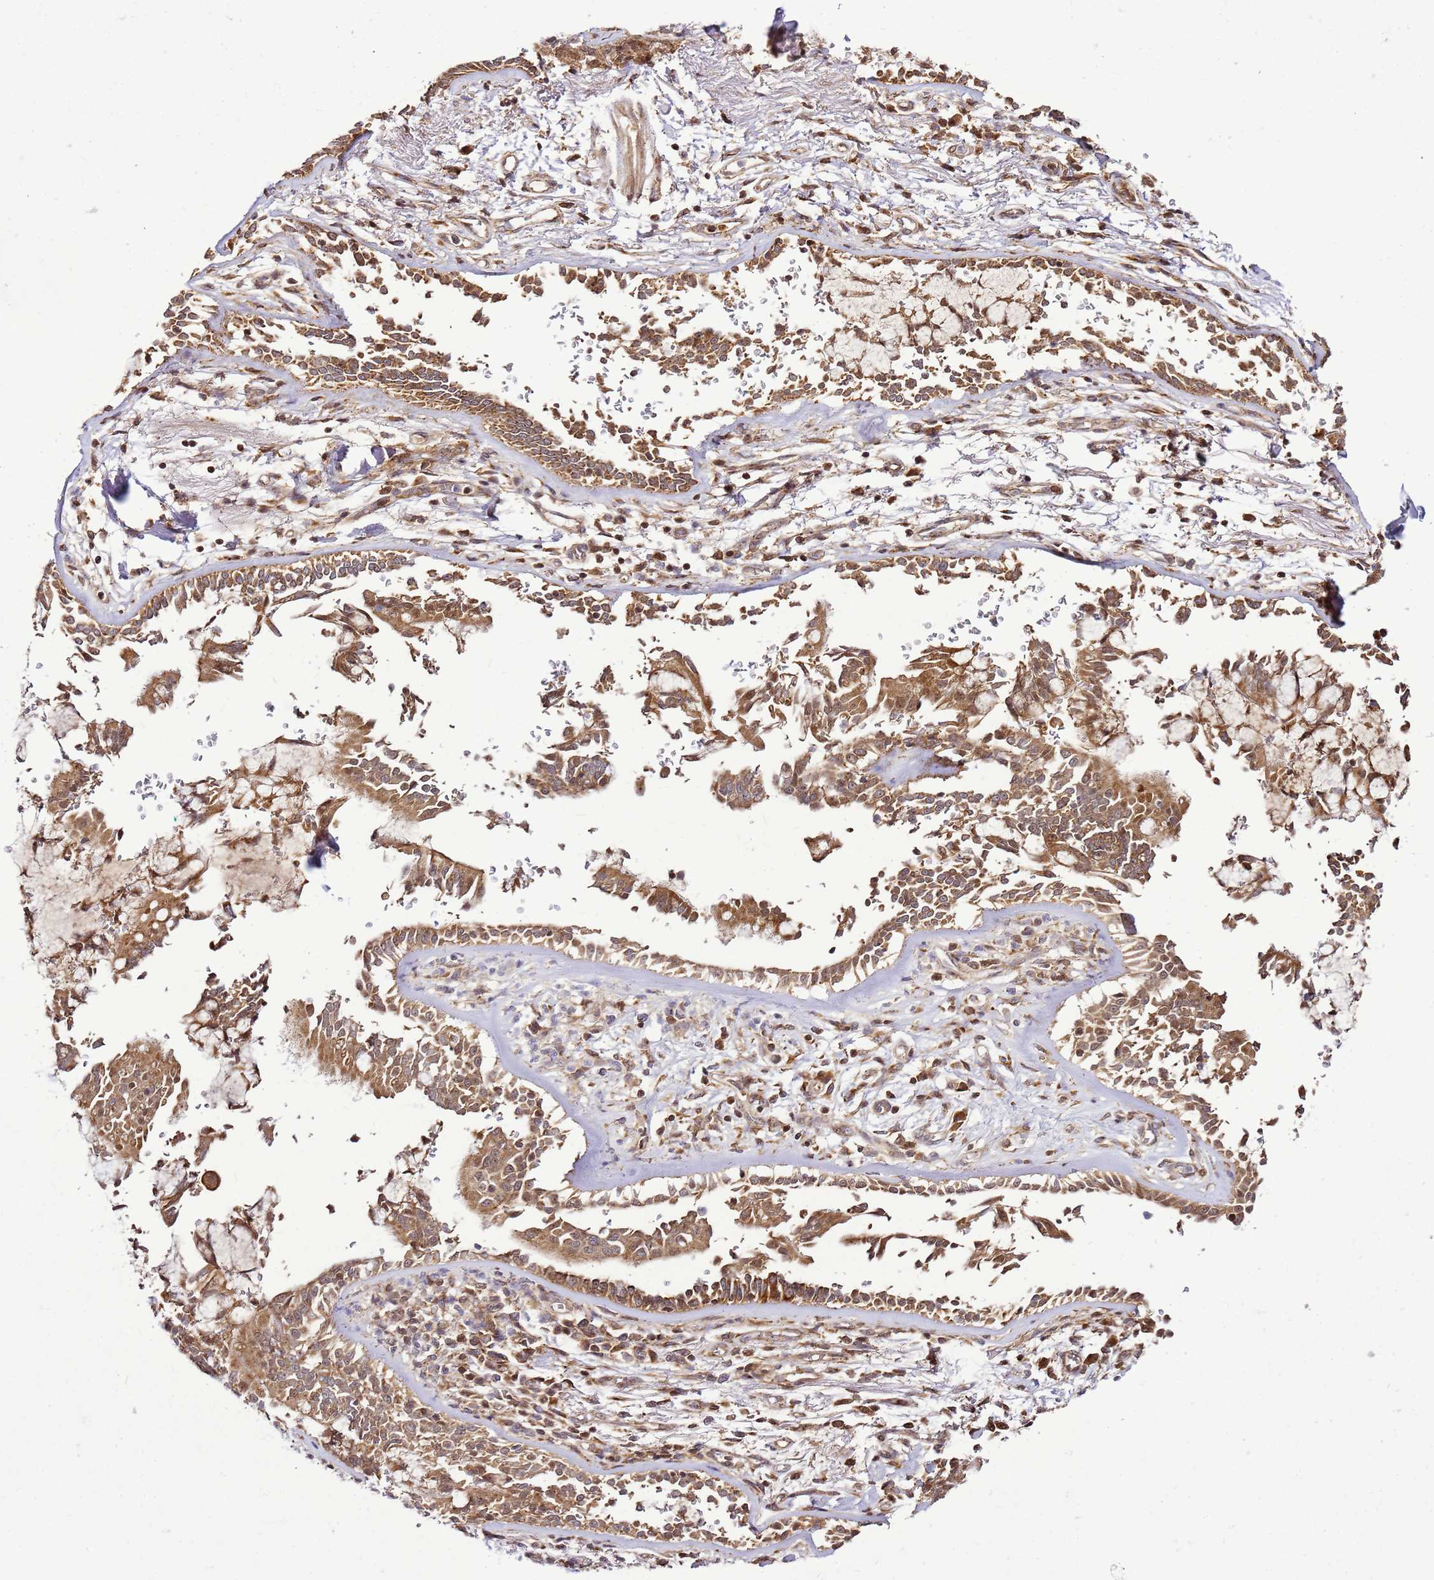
{"staining": {"intensity": "moderate", "quantity": "<25%", "location": "cytoplasmic/membranous"}, "tissue": "adipose tissue", "cell_type": "Adipocytes", "image_type": "normal", "snomed": [{"axis": "morphology", "description": "Normal tissue, NOS"}, {"axis": "topography", "description": "Cartilage tissue"}], "caption": "High-power microscopy captured an immunohistochemistry image of normal adipose tissue, revealing moderate cytoplasmic/membranous expression in approximately <25% of adipocytes.", "gene": "RASA3", "patient": {"sex": "male", "age": 73}}